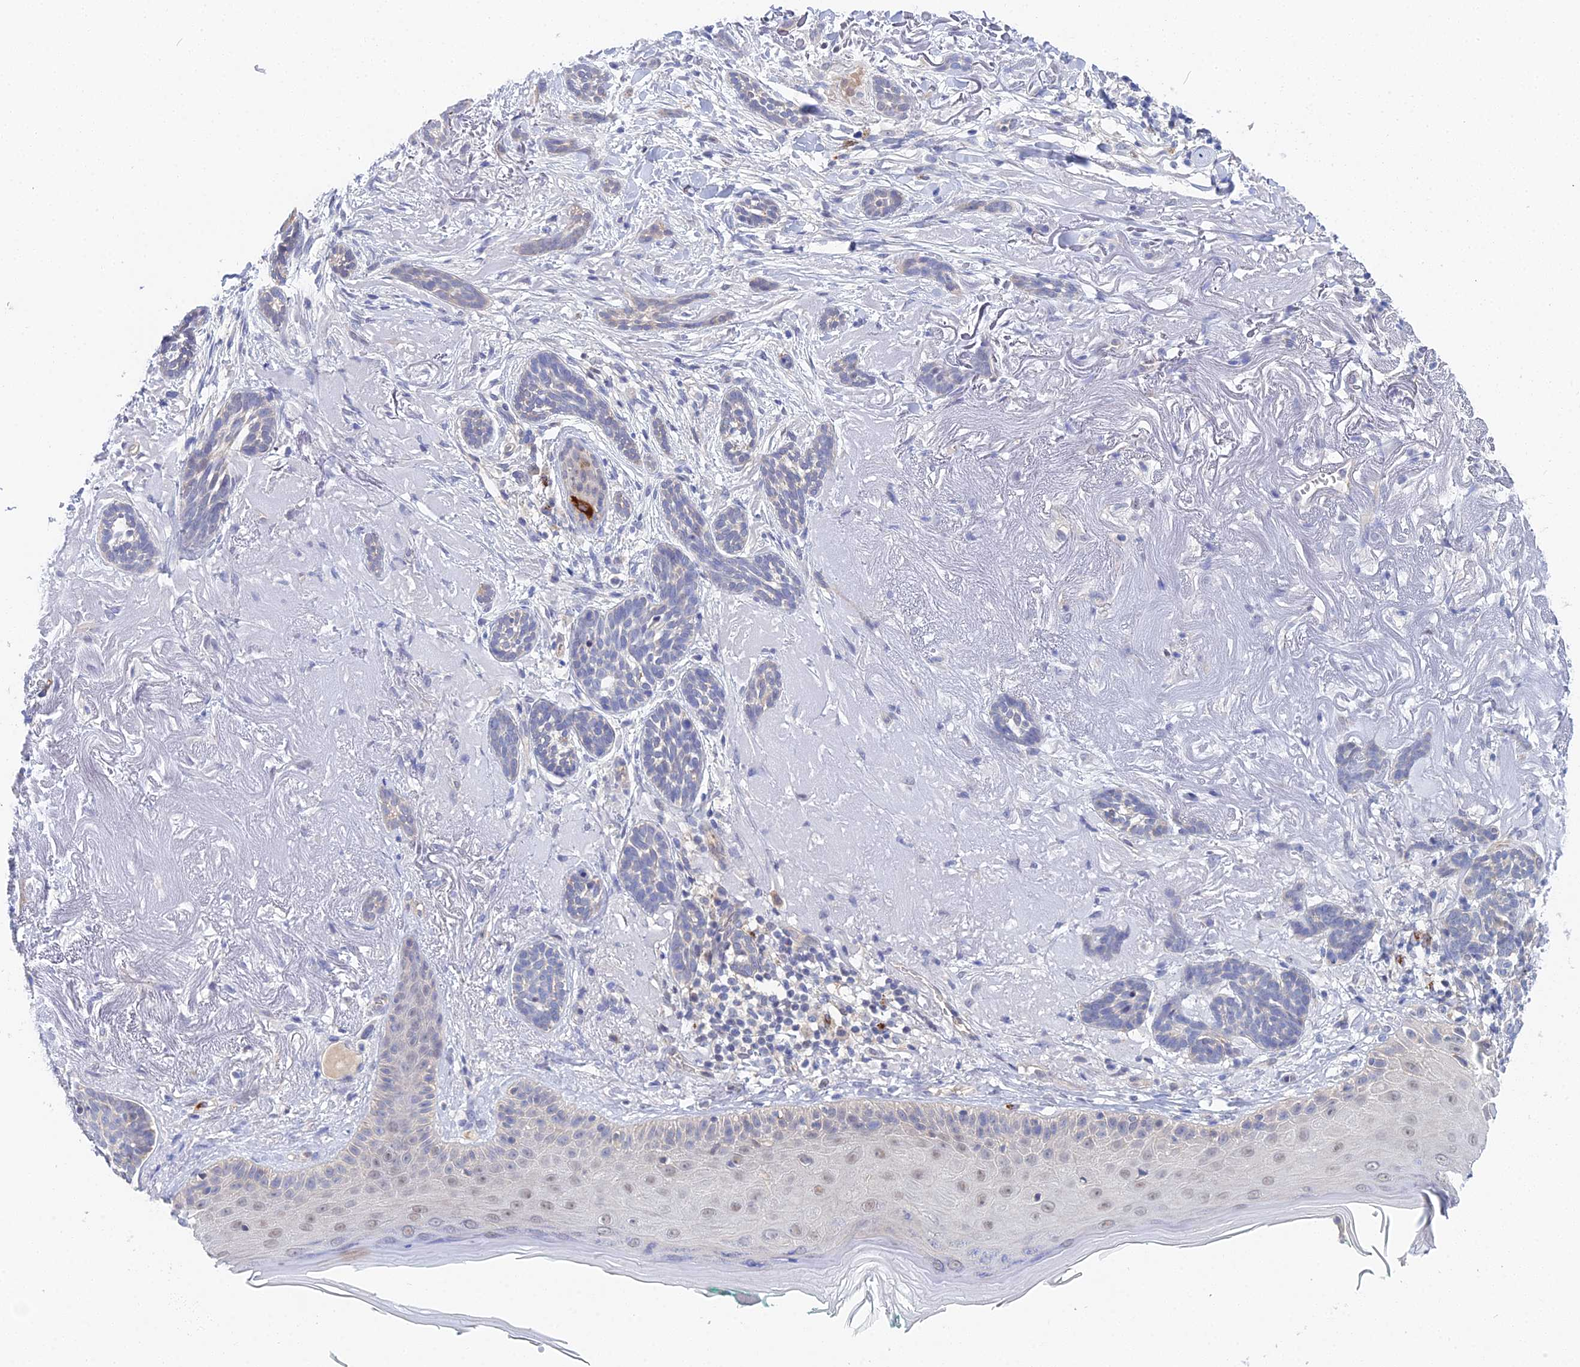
{"staining": {"intensity": "negative", "quantity": "none", "location": "none"}, "tissue": "skin cancer", "cell_type": "Tumor cells", "image_type": "cancer", "snomed": [{"axis": "morphology", "description": "Basal cell carcinoma"}, {"axis": "topography", "description": "Skin"}], "caption": "Tumor cells are negative for protein expression in human skin basal cell carcinoma.", "gene": "DNAH14", "patient": {"sex": "male", "age": 71}}